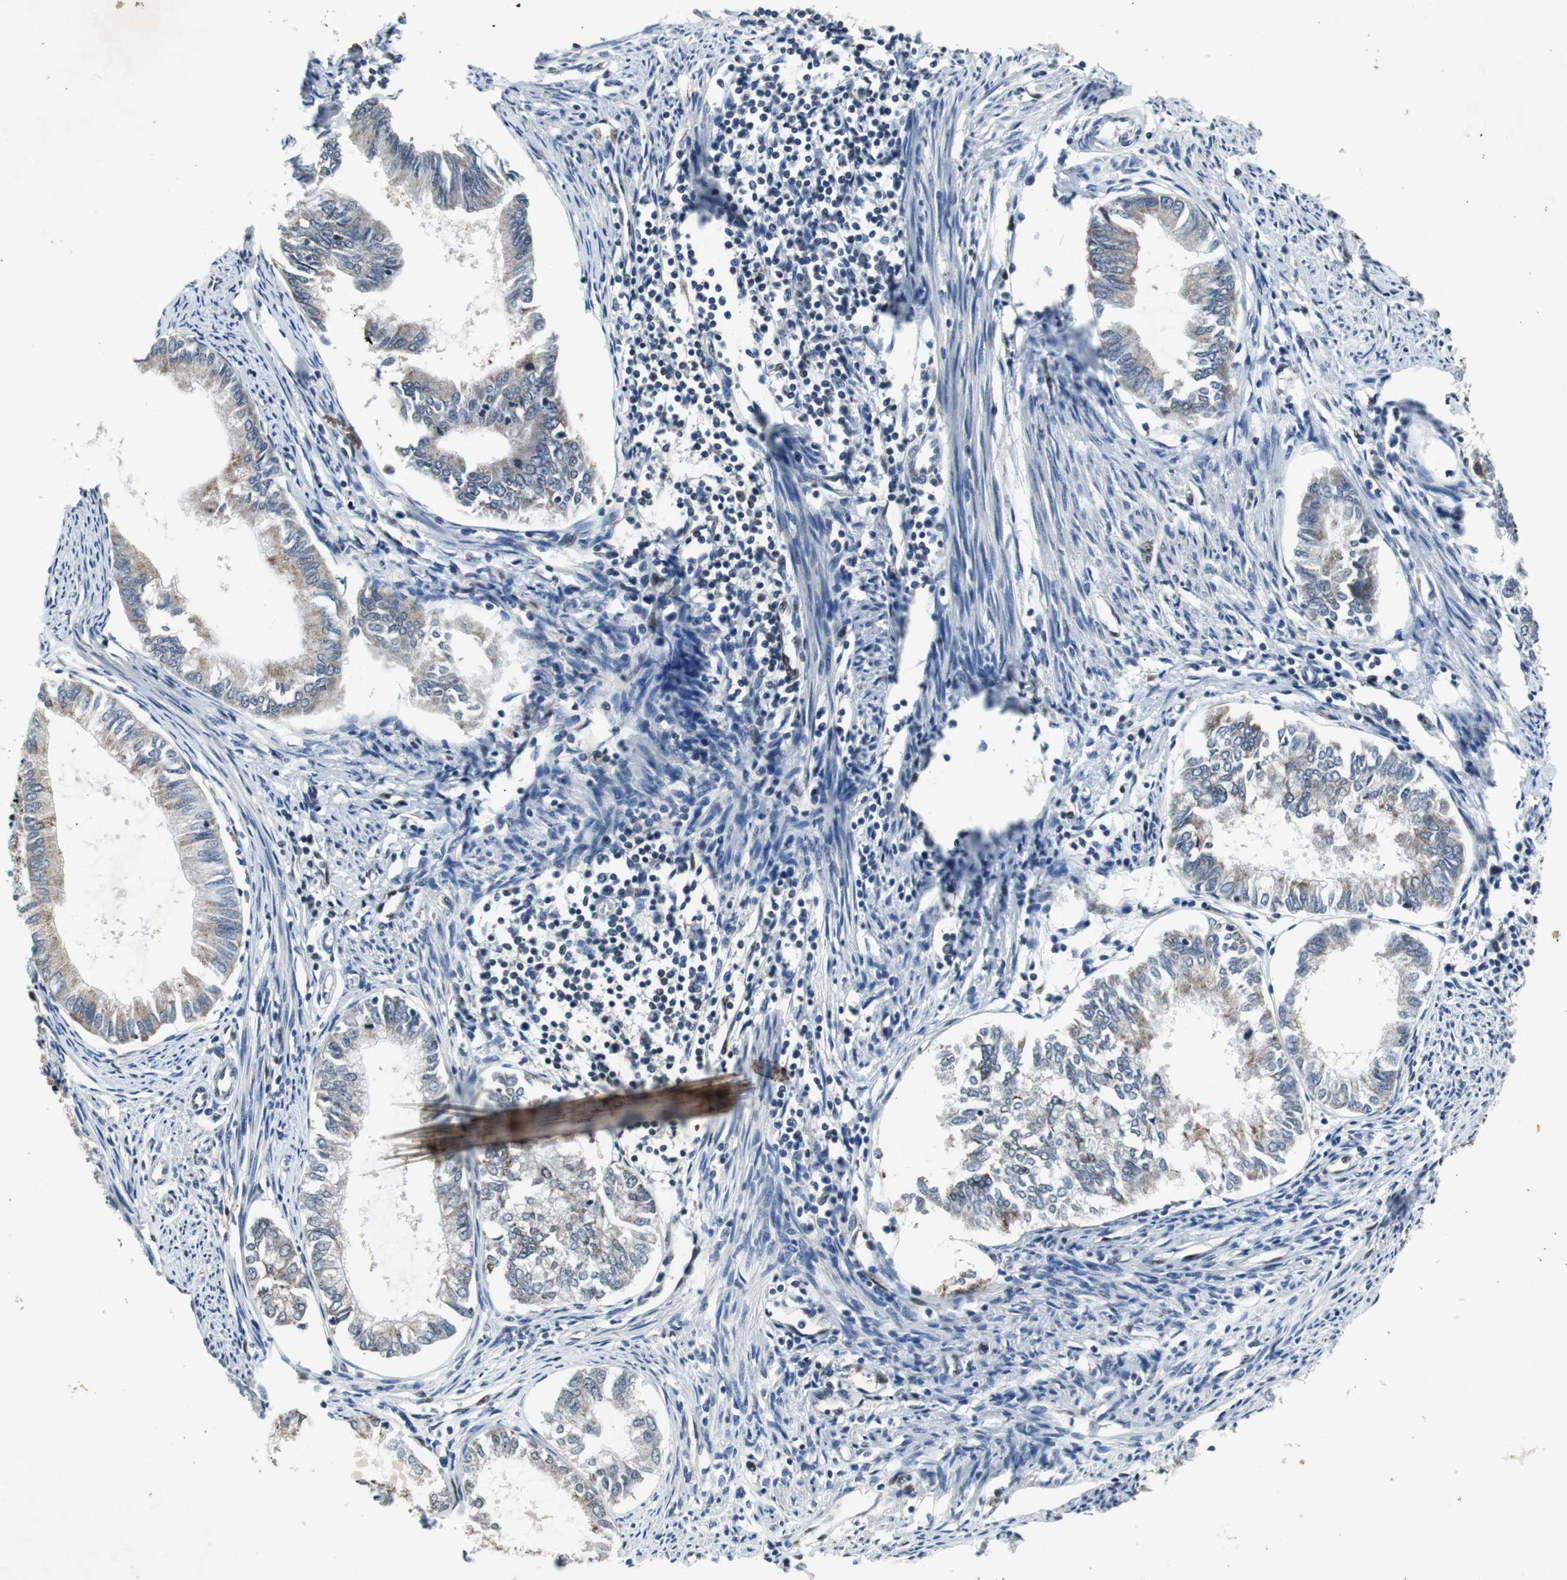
{"staining": {"intensity": "weak", "quantity": ">75%", "location": "cytoplasmic/membranous"}, "tissue": "endometrial cancer", "cell_type": "Tumor cells", "image_type": "cancer", "snomed": [{"axis": "morphology", "description": "Adenocarcinoma, NOS"}, {"axis": "topography", "description": "Endometrium"}], "caption": "Adenocarcinoma (endometrial) stained with a protein marker displays weak staining in tumor cells.", "gene": "SMAD1", "patient": {"sex": "female", "age": 86}}